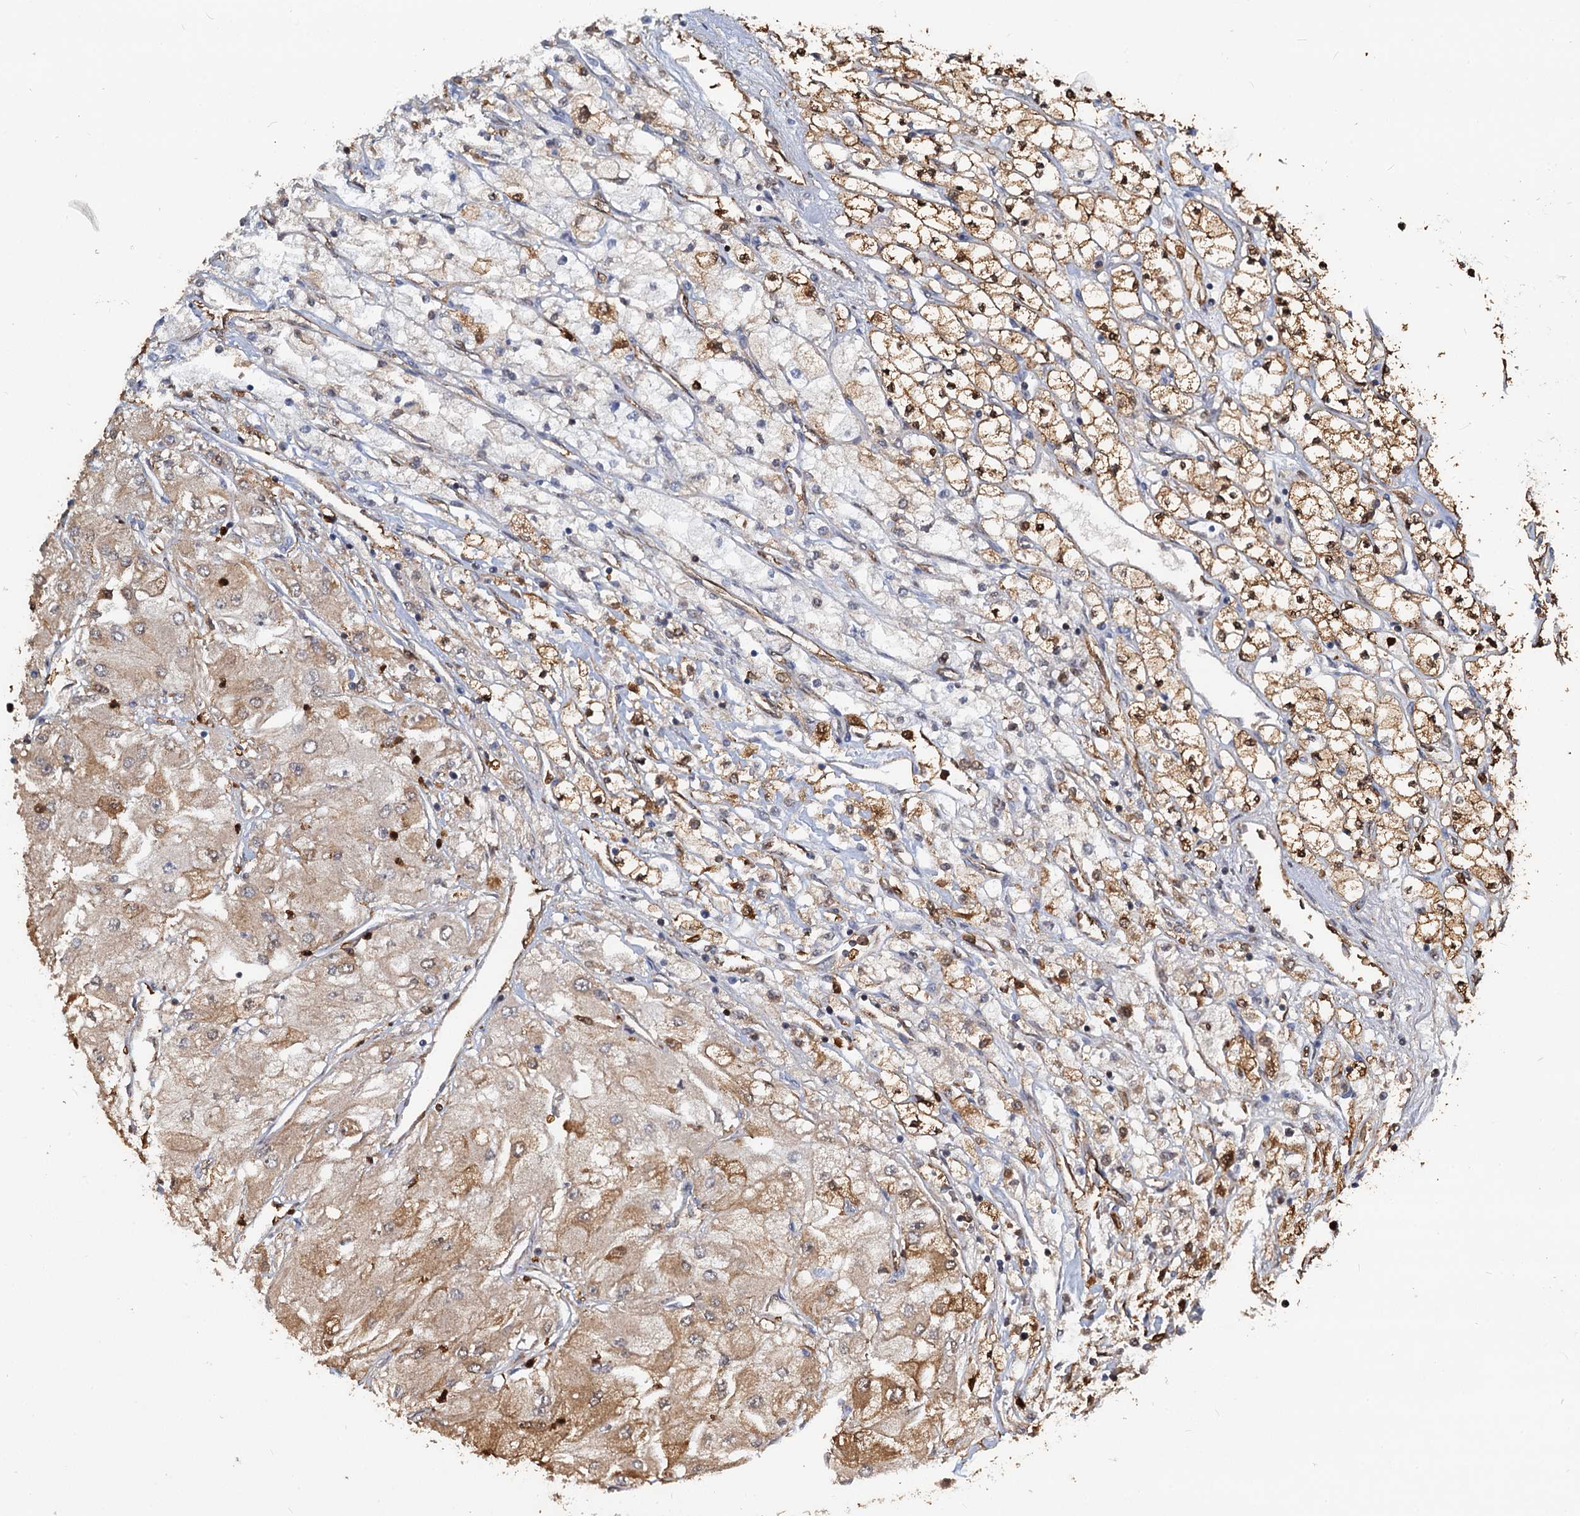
{"staining": {"intensity": "moderate", "quantity": ">75%", "location": "cytoplasmic/membranous"}, "tissue": "renal cancer", "cell_type": "Tumor cells", "image_type": "cancer", "snomed": [{"axis": "morphology", "description": "Adenocarcinoma, NOS"}, {"axis": "topography", "description": "Kidney"}], "caption": "Protein expression analysis of renal cancer displays moderate cytoplasmic/membranous expression in about >75% of tumor cells.", "gene": "S100A6", "patient": {"sex": "male", "age": 80}}